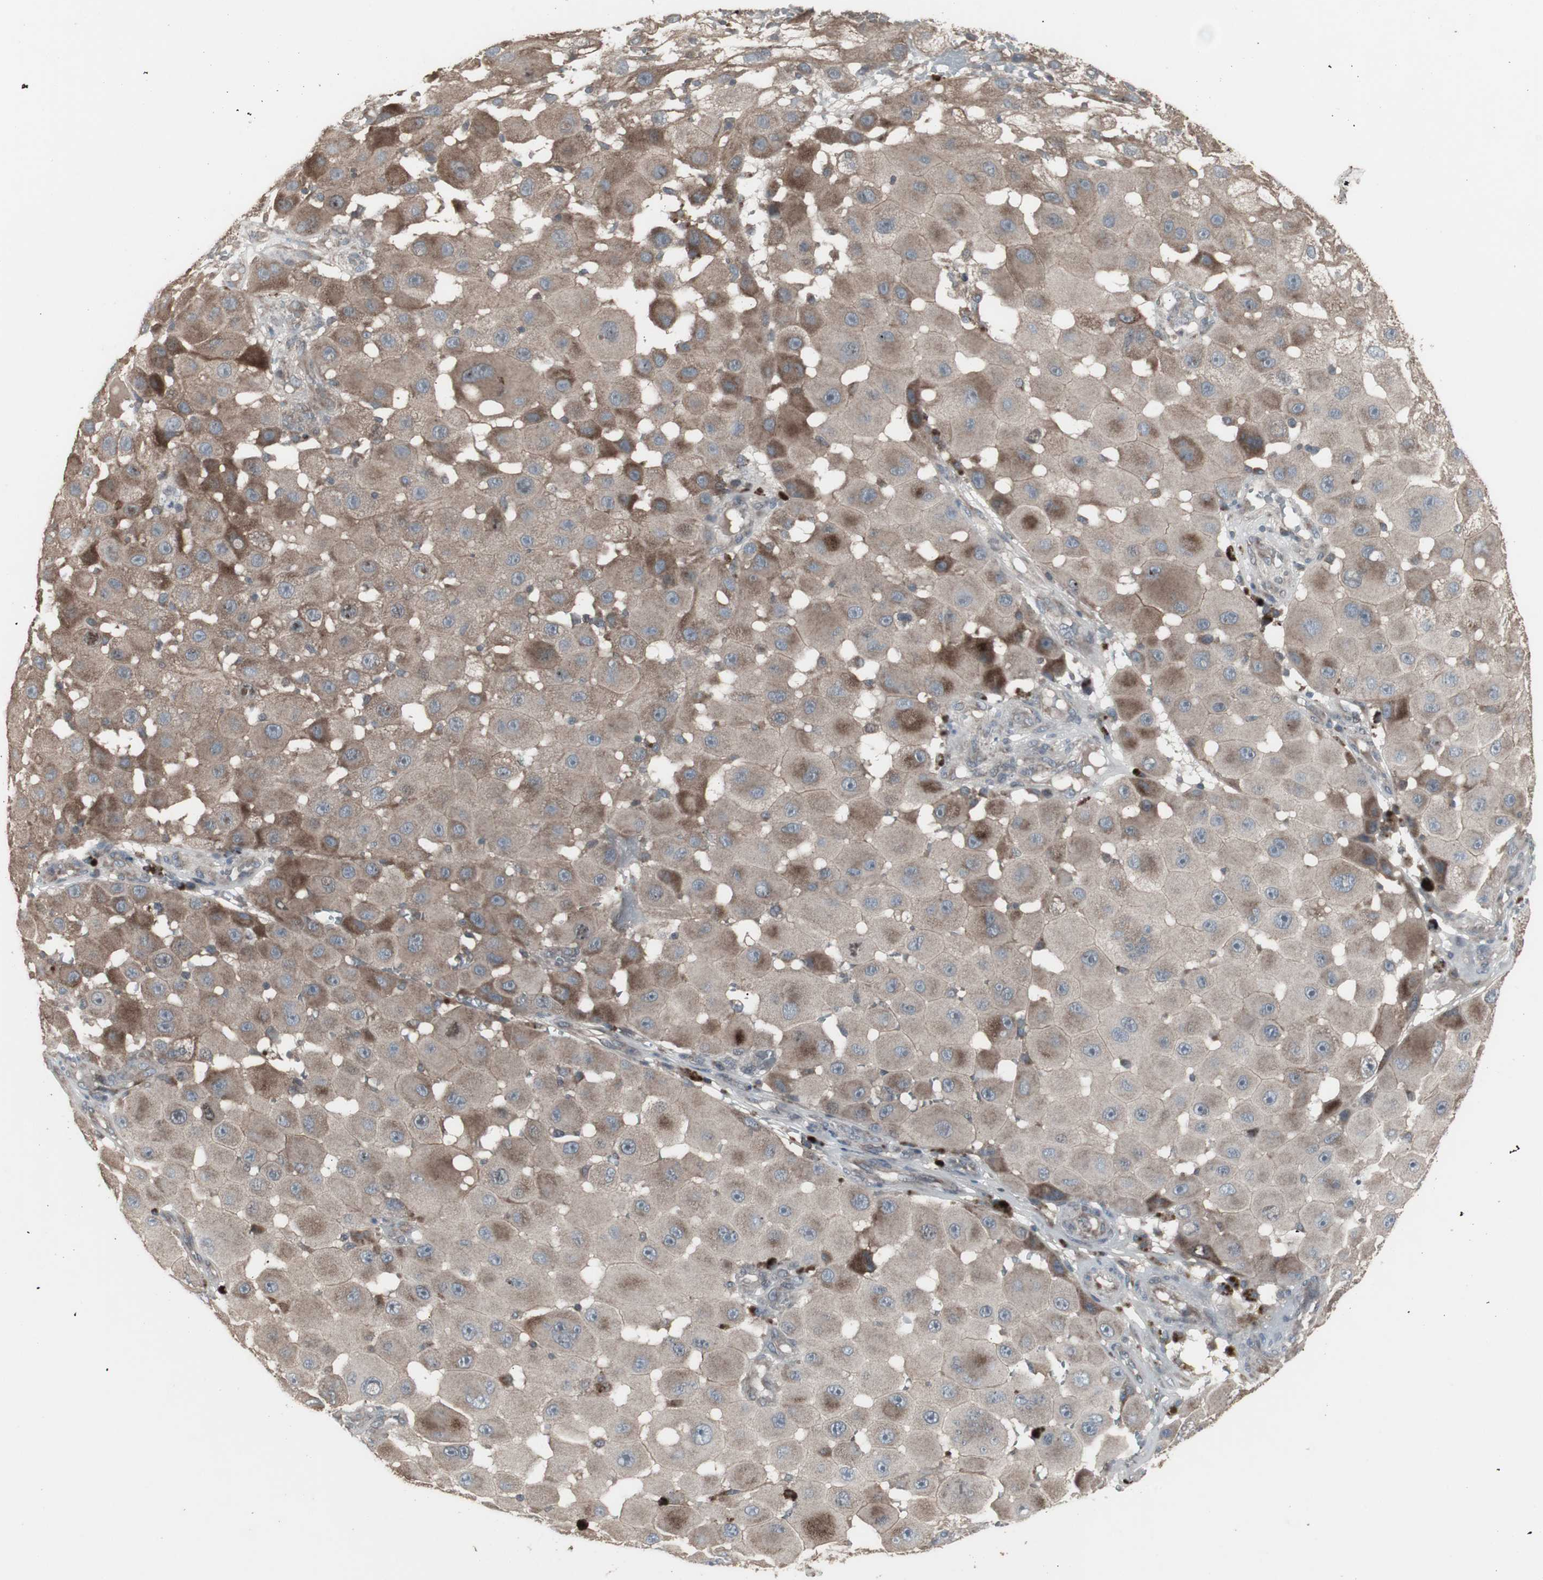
{"staining": {"intensity": "moderate", "quantity": "<25%", "location": "cytoplasmic/membranous"}, "tissue": "melanoma", "cell_type": "Tumor cells", "image_type": "cancer", "snomed": [{"axis": "morphology", "description": "Malignant melanoma, NOS"}, {"axis": "topography", "description": "Skin"}], "caption": "IHC (DAB) staining of human melanoma demonstrates moderate cytoplasmic/membranous protein staining in approximately <25% of tumor cells. The staining was performed using DAB to visualize the protein expression in brown, while the nuclei were stained in blue with hematoxylin (Magnification: 20x).", "gene": "SSTR2", "patient": {"sex": "female", "age": 81}}